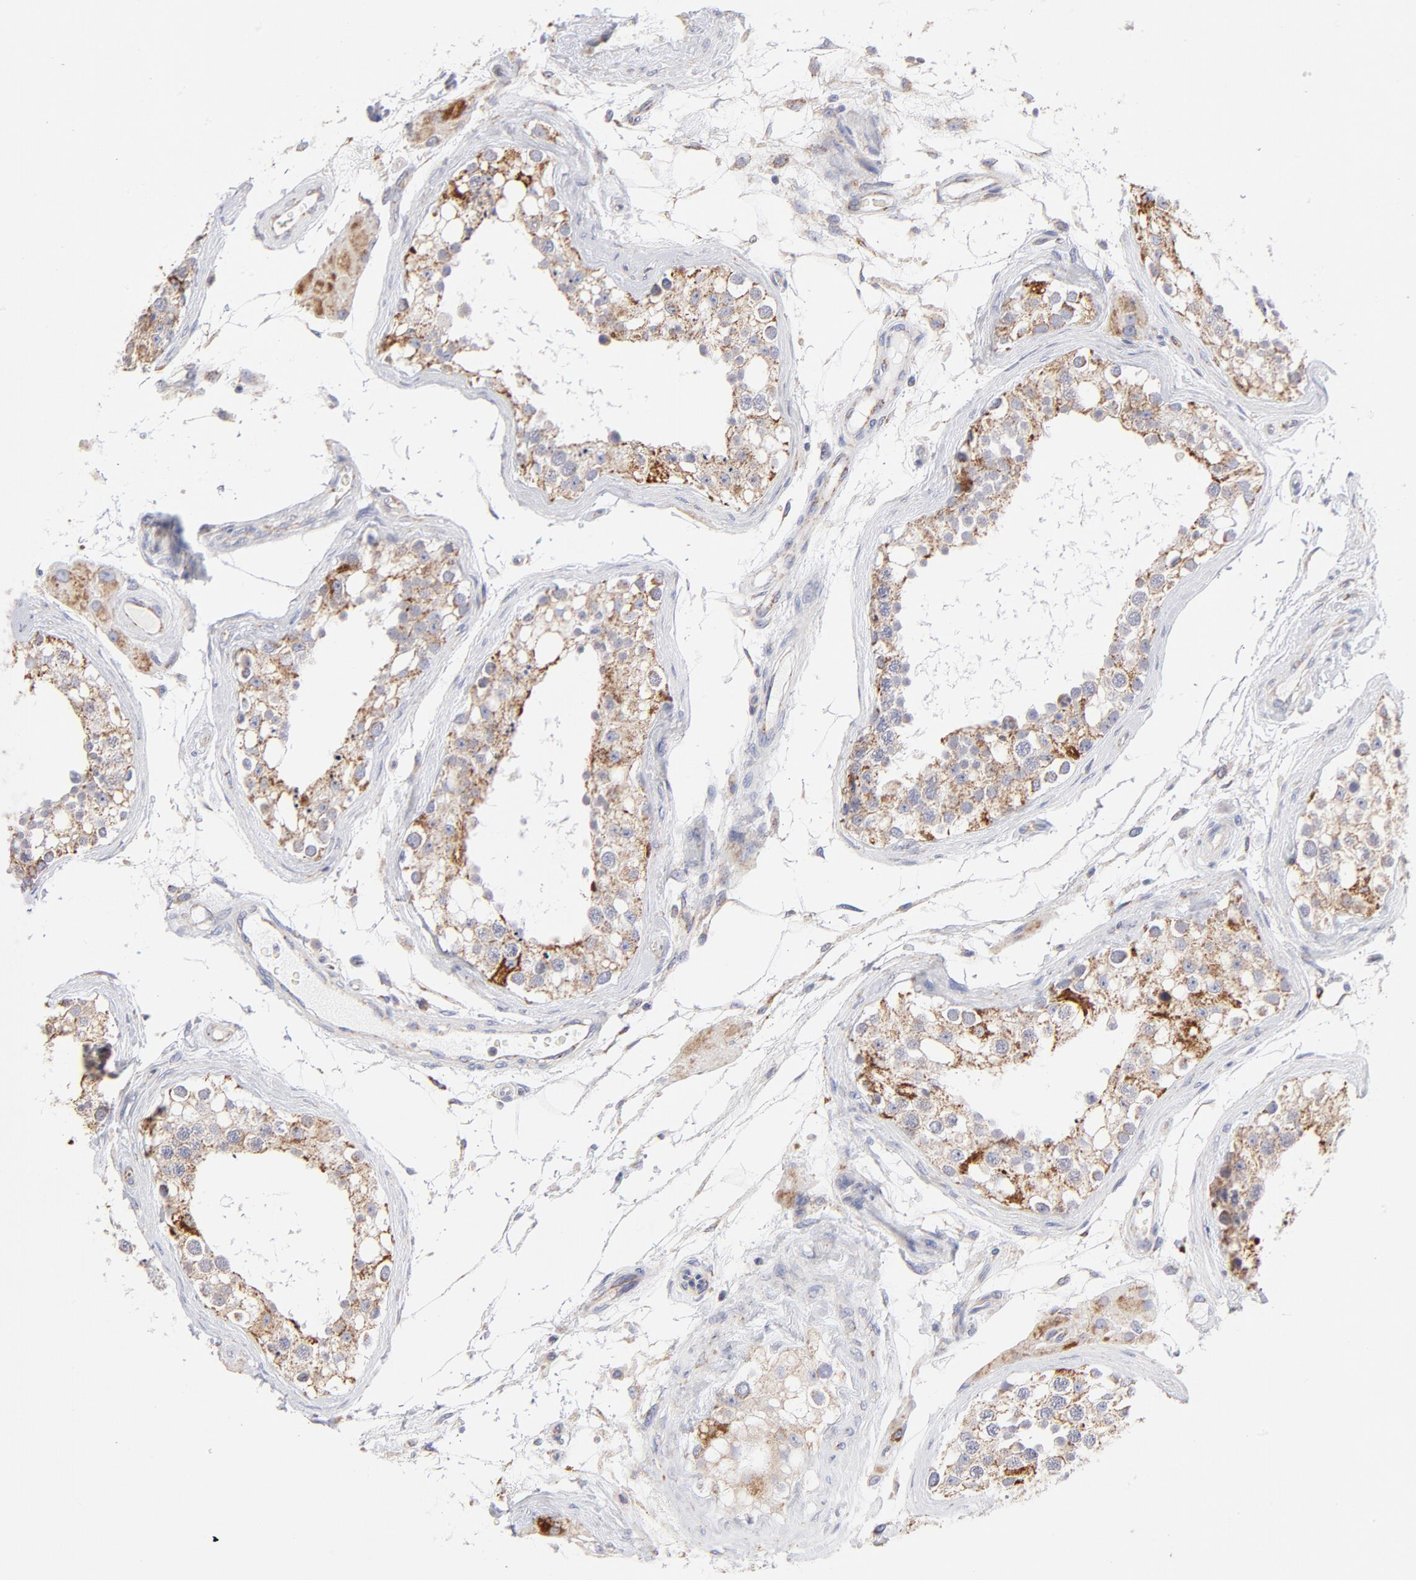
{"staining": {"intensity": "weak", "quantity": "<25%", "location": "cytoplasmic/membranous"}, "tissue": "testis", "cell_type": "Cells in seminiferous ducts", "image_type": "normal", "snomed": [{"axis": "morphology", "description": "Normal tissue, NOS"}, {"axis": "topography", "description": "Testis"}], "caption": "Cells in seminiferous ducts are negative for brown protein staining in normal testis. Nuclei are stained in blue.", "gene": "TIMM8A", "patient": {"sex": "male", "age": 68}}